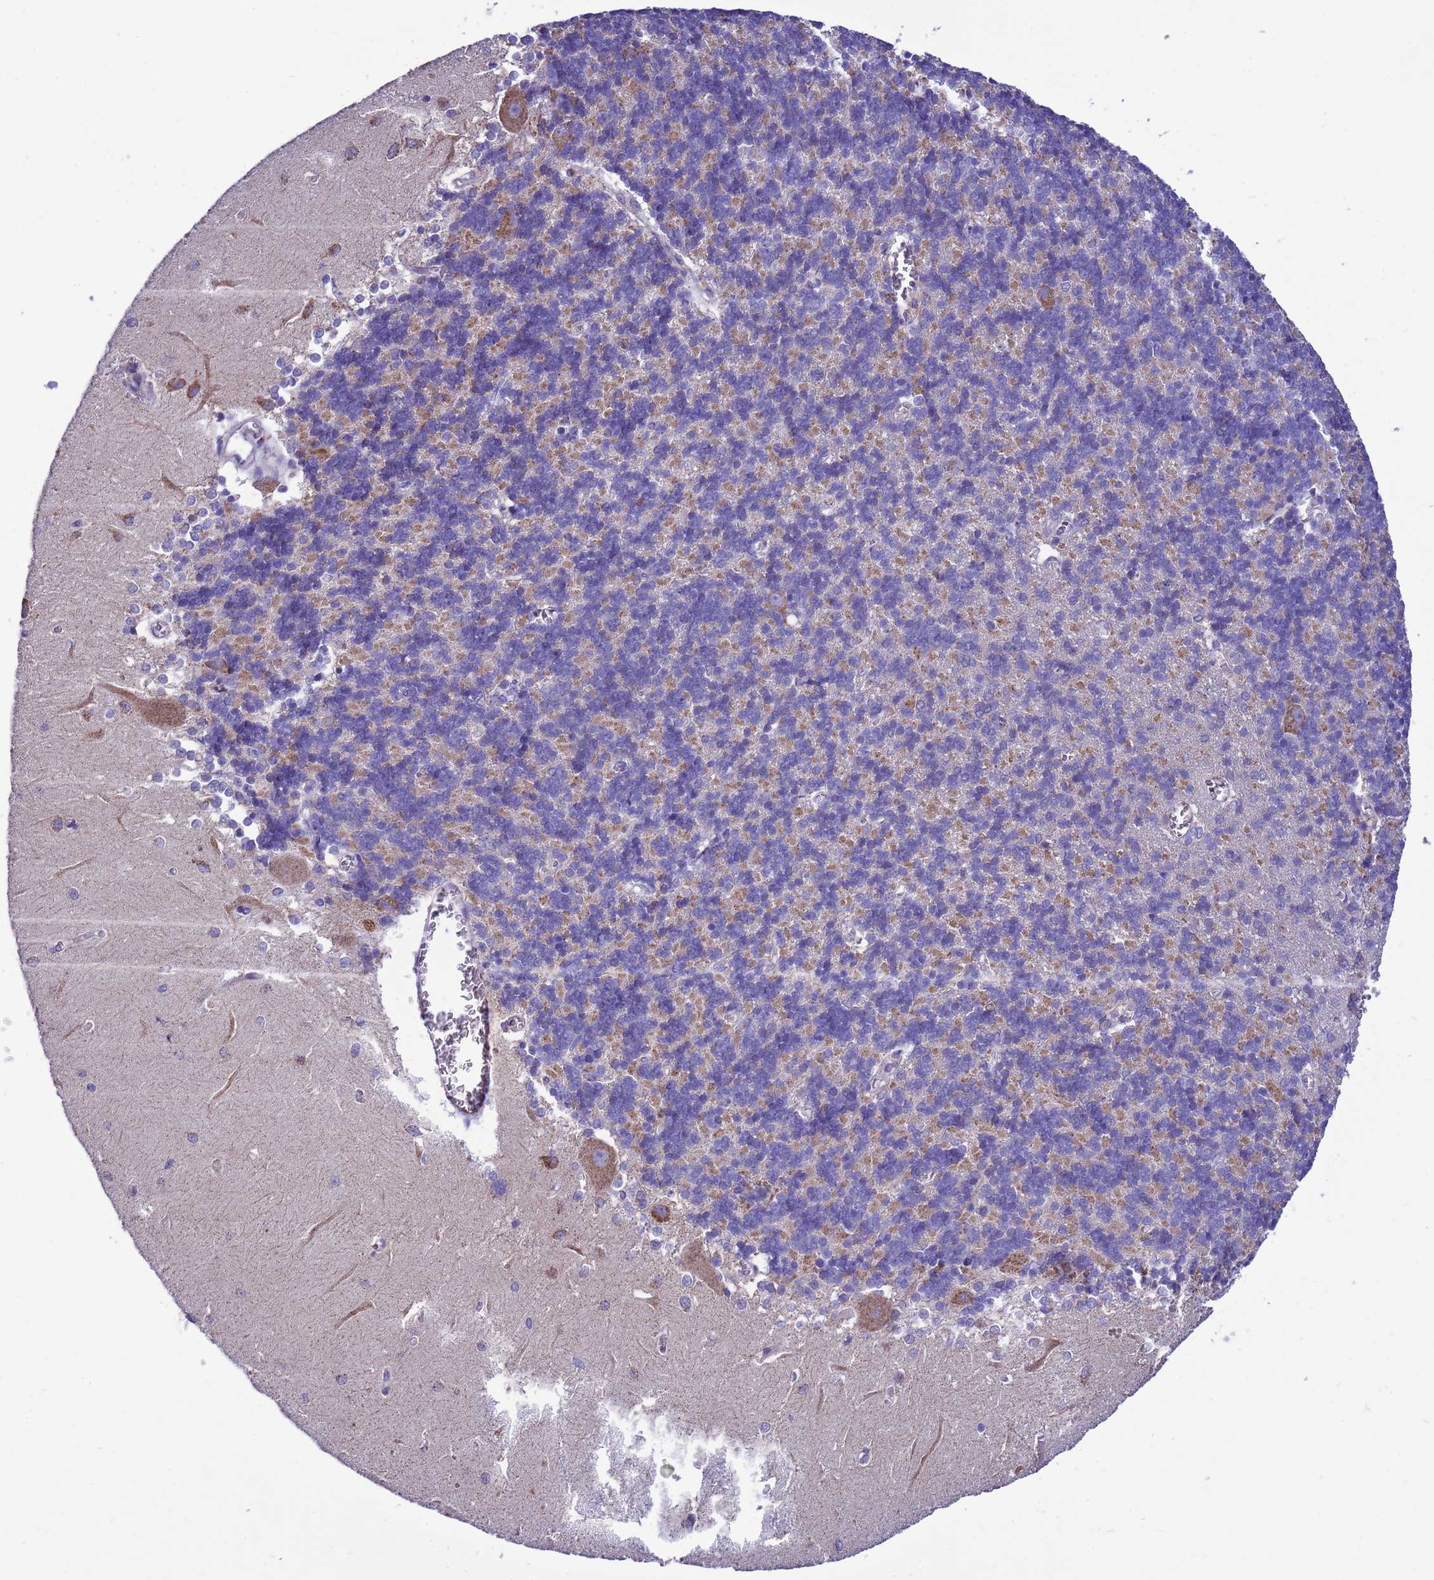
{"staining": {"intensity": "moderate", "quantity": "<25%", "location": "cytoplasmic/membranous"}, "tissue": "cerebellum", "cell_type": "Cells in granular layer", "image_type": "normal", "snomed": [{"axis": "morphology", "description": "Normal tissue, NOS"}, {"axis": "topography", "description": "Cerebellum"}], "caption": "Moderate cytoplasmic/membranous staining is present in approximately <25% of cells in granular layer in unremarkable cerebellum.", "gene": "CCDC191", "patient": {"sex": "male", "age": 37}}